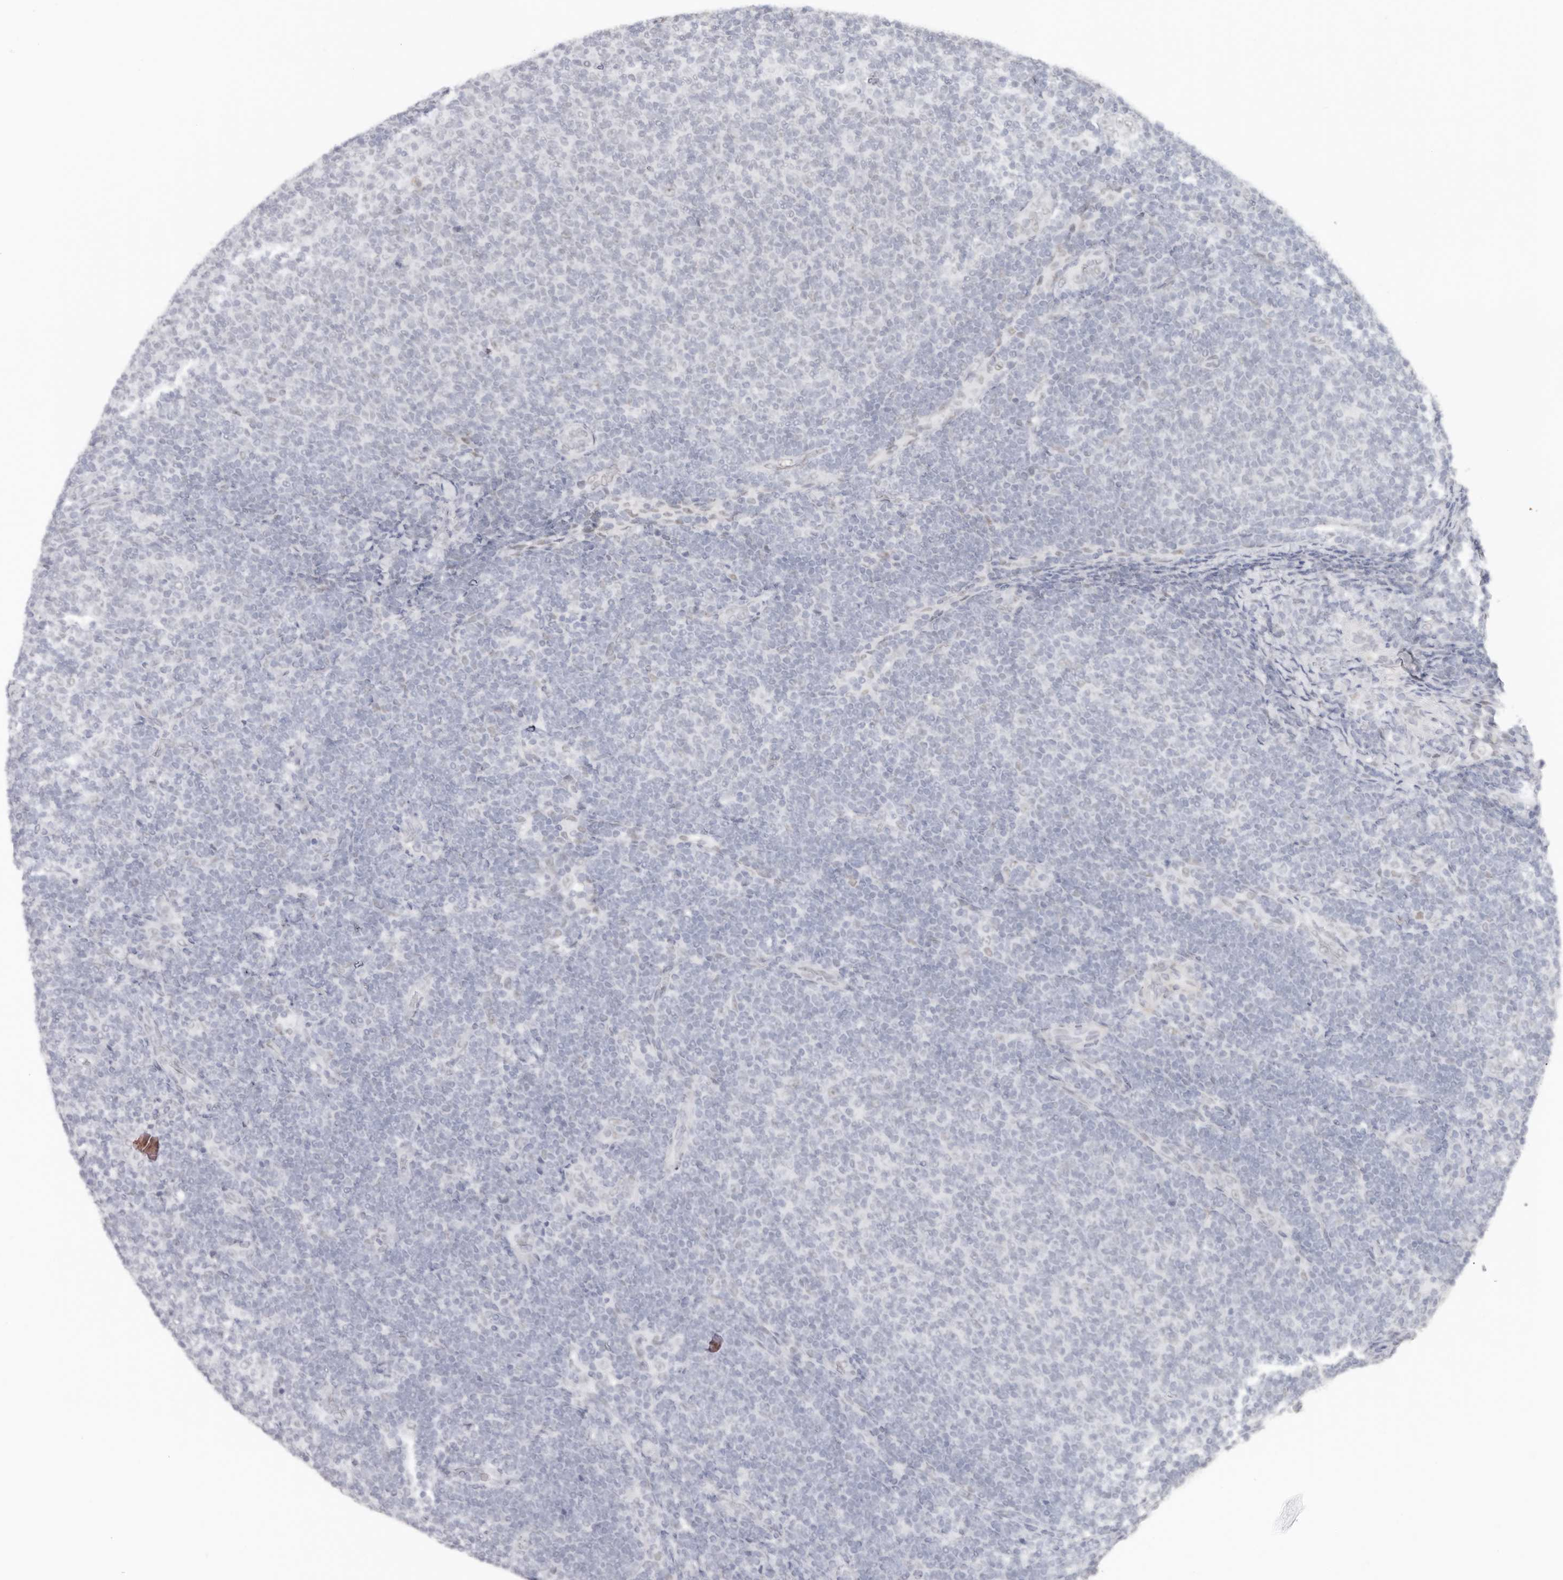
{"staining": {"intensity": "negative", "quantity": "none", "location": "none"}, "tissue": "lymphoma", "cell_type": "Tumor cells", "image_type": "cancer", "snomed": [{"axis": "morphology", "description": "Malignant lymphoma, non-Hodgkin's type, Low grade"}, {"axis": "topography", "description": "Lymph node"}], "caption": "Tumor cells show no significant expression in lymphoma. (IHC, brightfield microscopy, high magnification).", "gene": "LARP7", "patient": {"sex": "male", "age": 66}}